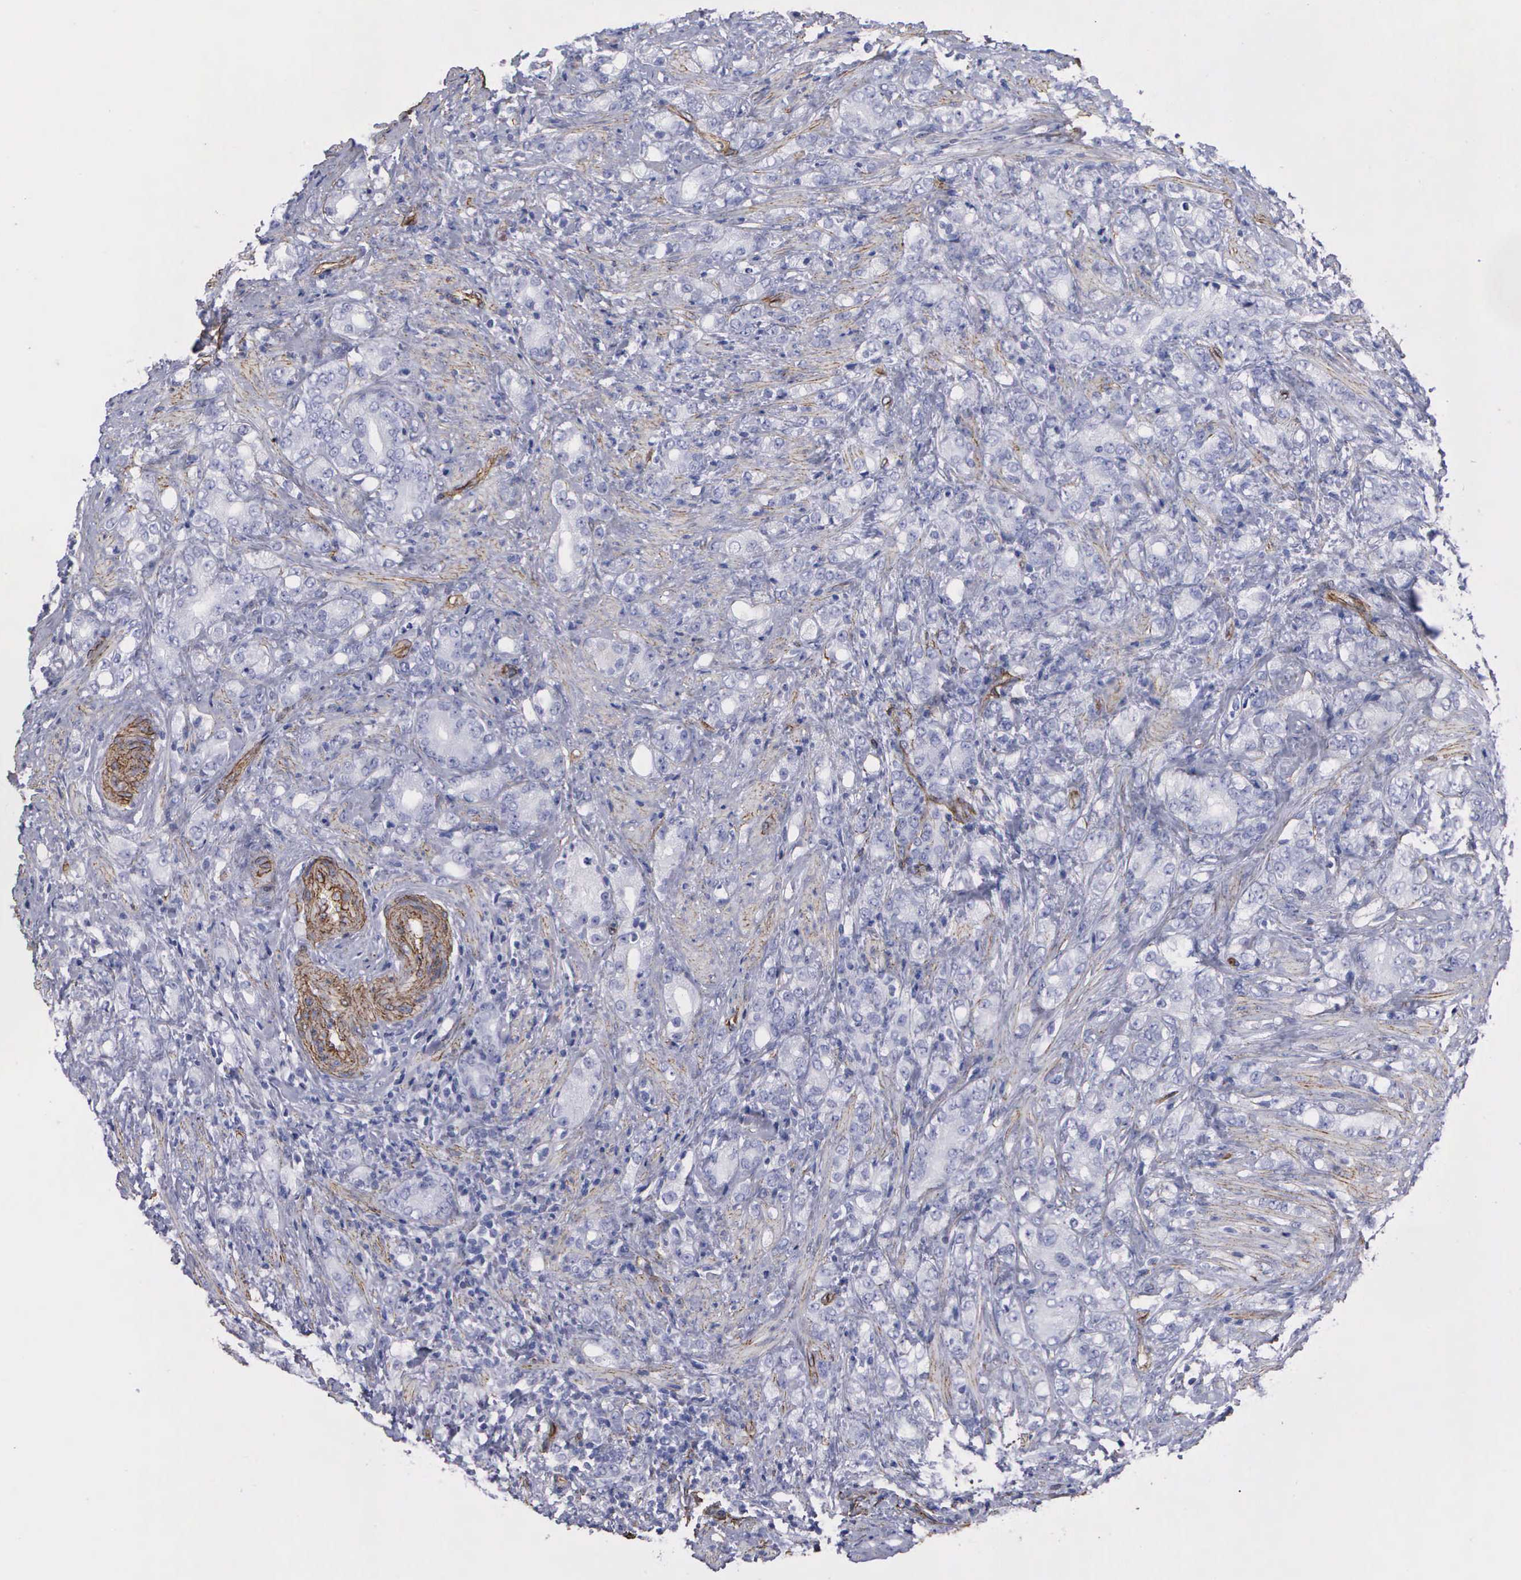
{"staining": {"intensity": "negative", "quantity": "none", "location": "none"}, "tissue": "prostate cancer", "cell_type": "Tumor cells", "image_type": "cancer", "snomed": [{"axis": "morphology", "description": "Adenocarcinoma, Medium grade"}, {"axis": "topography", "description": "Prostate"}], "caption": "Tumor cells are negative for brown protein staining in adenocarcinoma (medium-grade) (prostate).", "gene": "MAGEB10", "patient": {"sex": "male", "age": 59}}